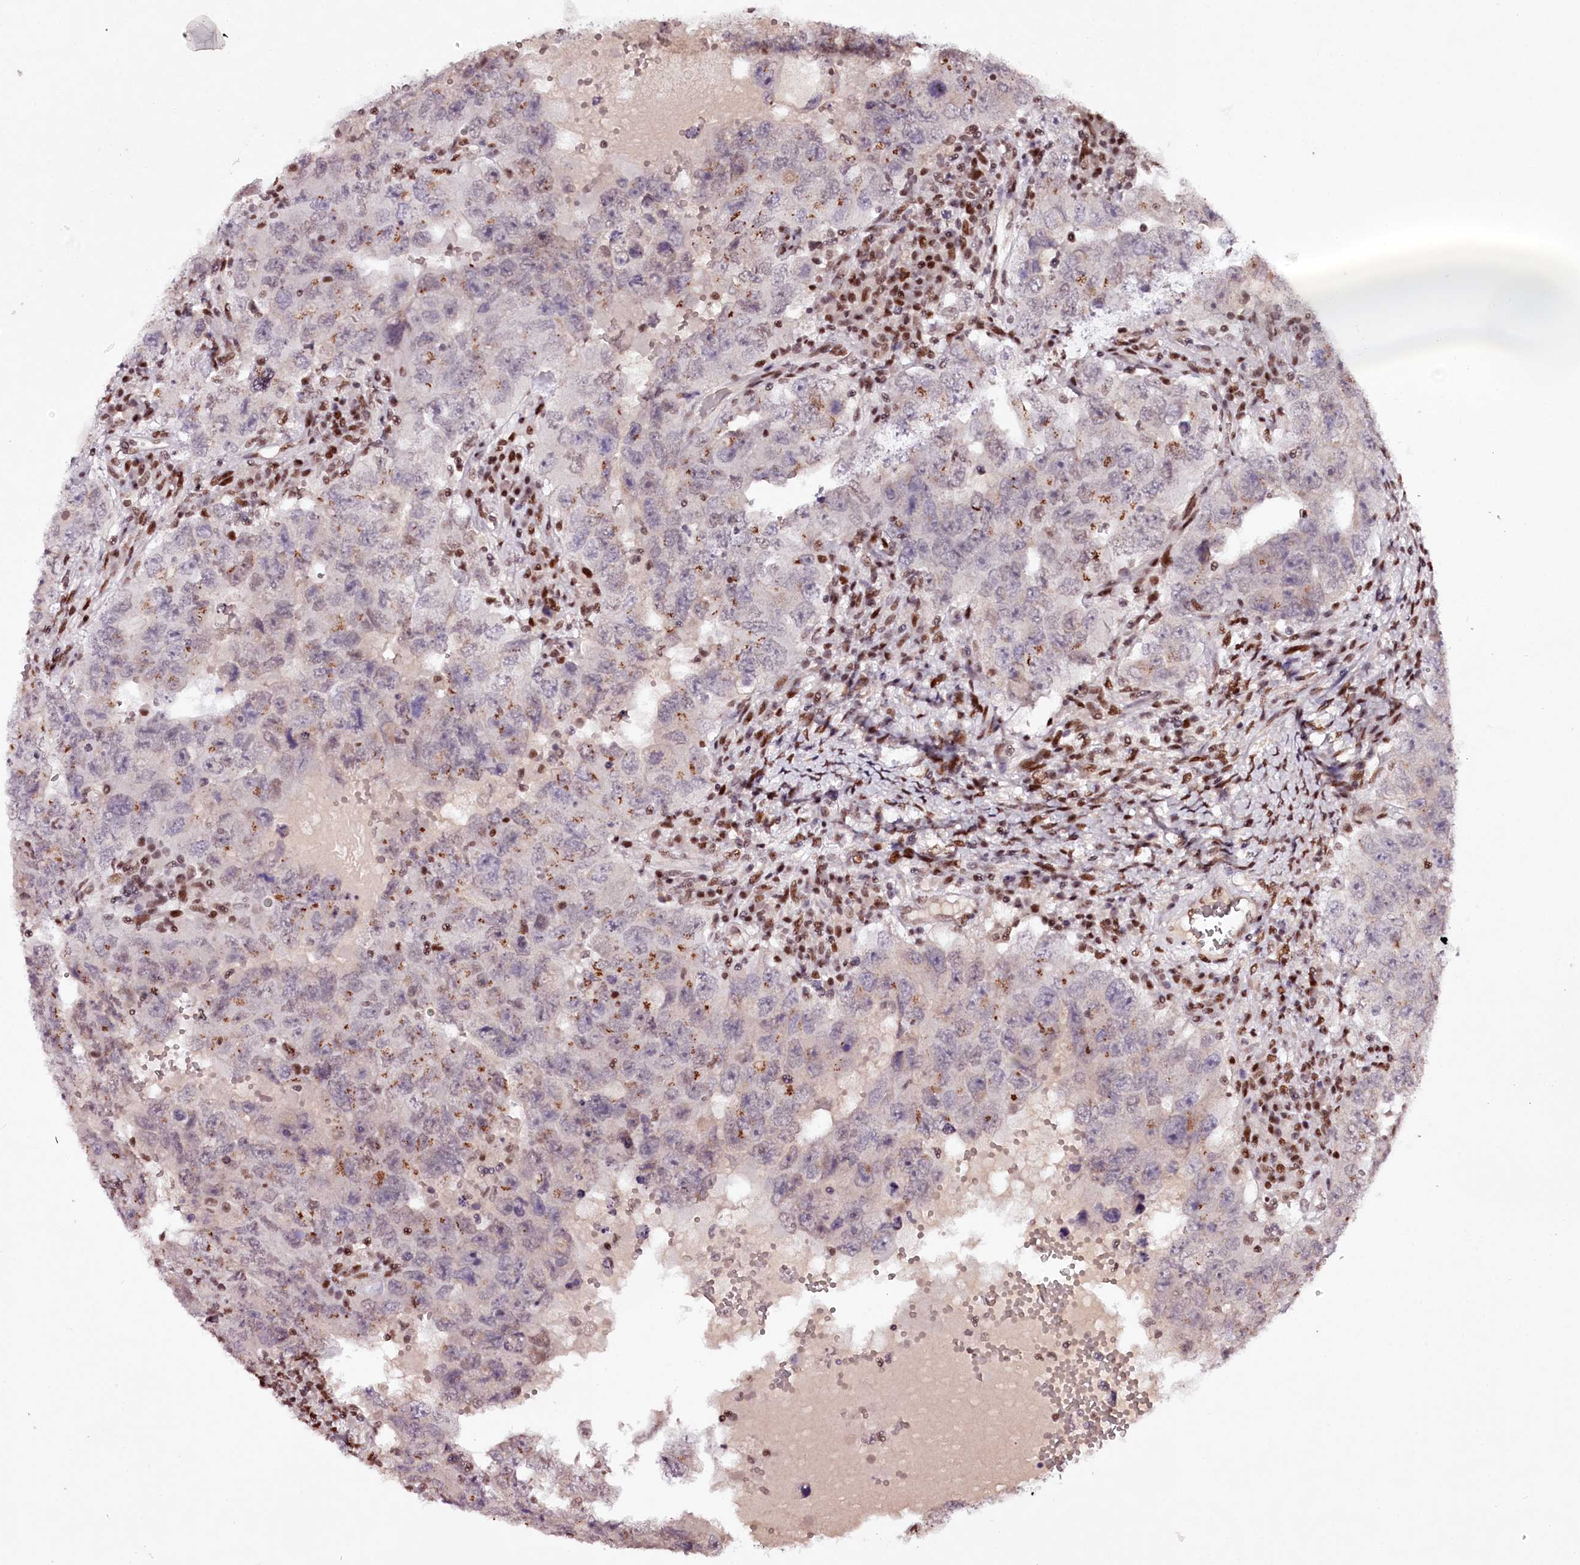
{"staining": {"intensity": "moderate", "quantity": "<25%", "location": "cytoplasmic/membranous"}, "tissue": "testis cancer", "cell_type": "Tumor cells", "image_type": "cancer", "snomed": [{"axis": "morphology", "description": "Carcinoma, Embryonal, NOS"}, {"axis": "topography", "description": "Testis"}], "caption": "DAB (3,3'-diaminobenzidine) immunohistochemical staining of testis cancer exhibits moderate cytoplasmic/membranous protein positivity in approximately <25% of tumor cells.", "gene": "TTC33", "patient": {"sex": "male", "age": 26}}